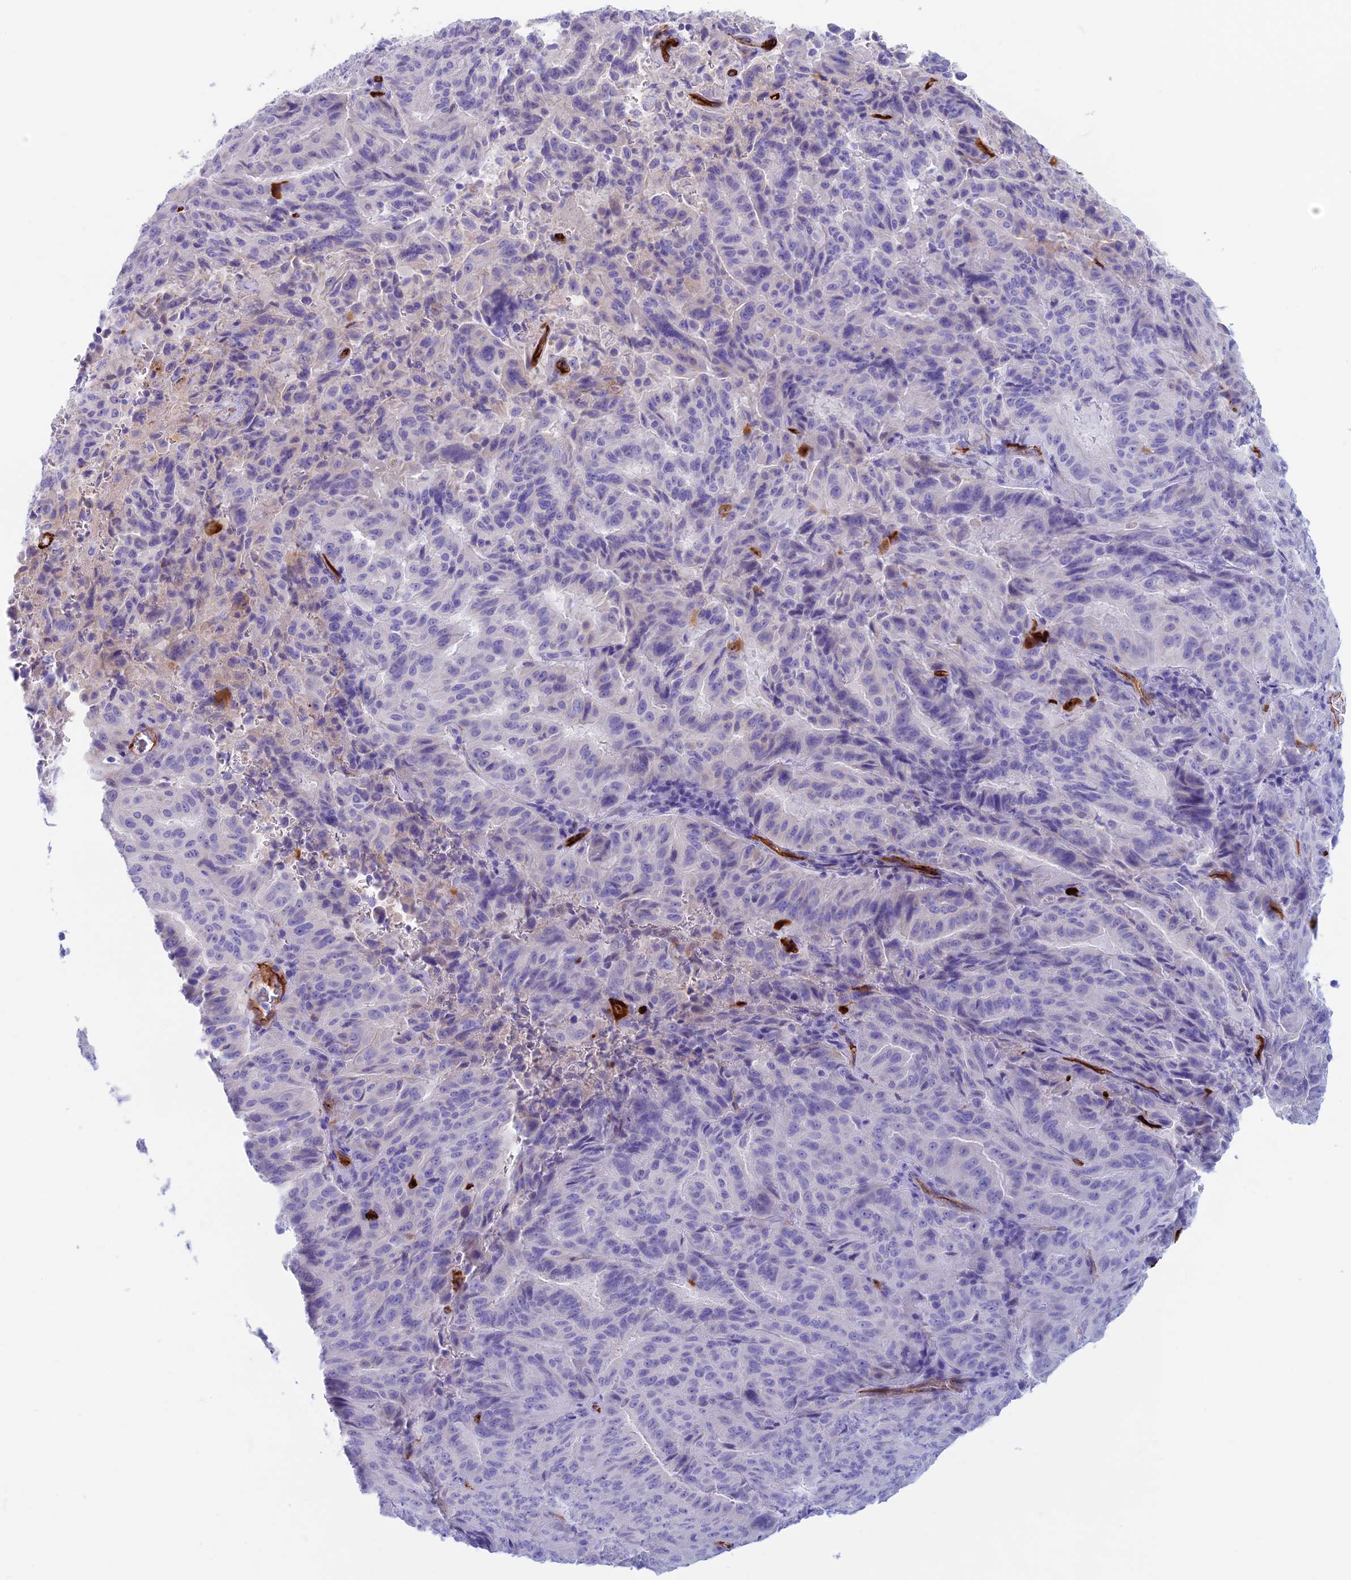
{"staining": {"intensity": "negative", "quantity": "none", "location": "none"}, "tissue": "pancreatic cancer", "cell_type": "Tumor cells", "image_type": "cancer", "snomed": [{"axis": "morphology", "description": "Adenocarcinoma, NOS"}, {"axis": "topography", "description": "Pancreas"}], "caption": "Immunohistochemical staining of human pancreatic adenocarcinoma displays no significant staining in tumor cells.", "gene": "ETFRF1", "patient": {"sex": "male", "age": 63}}